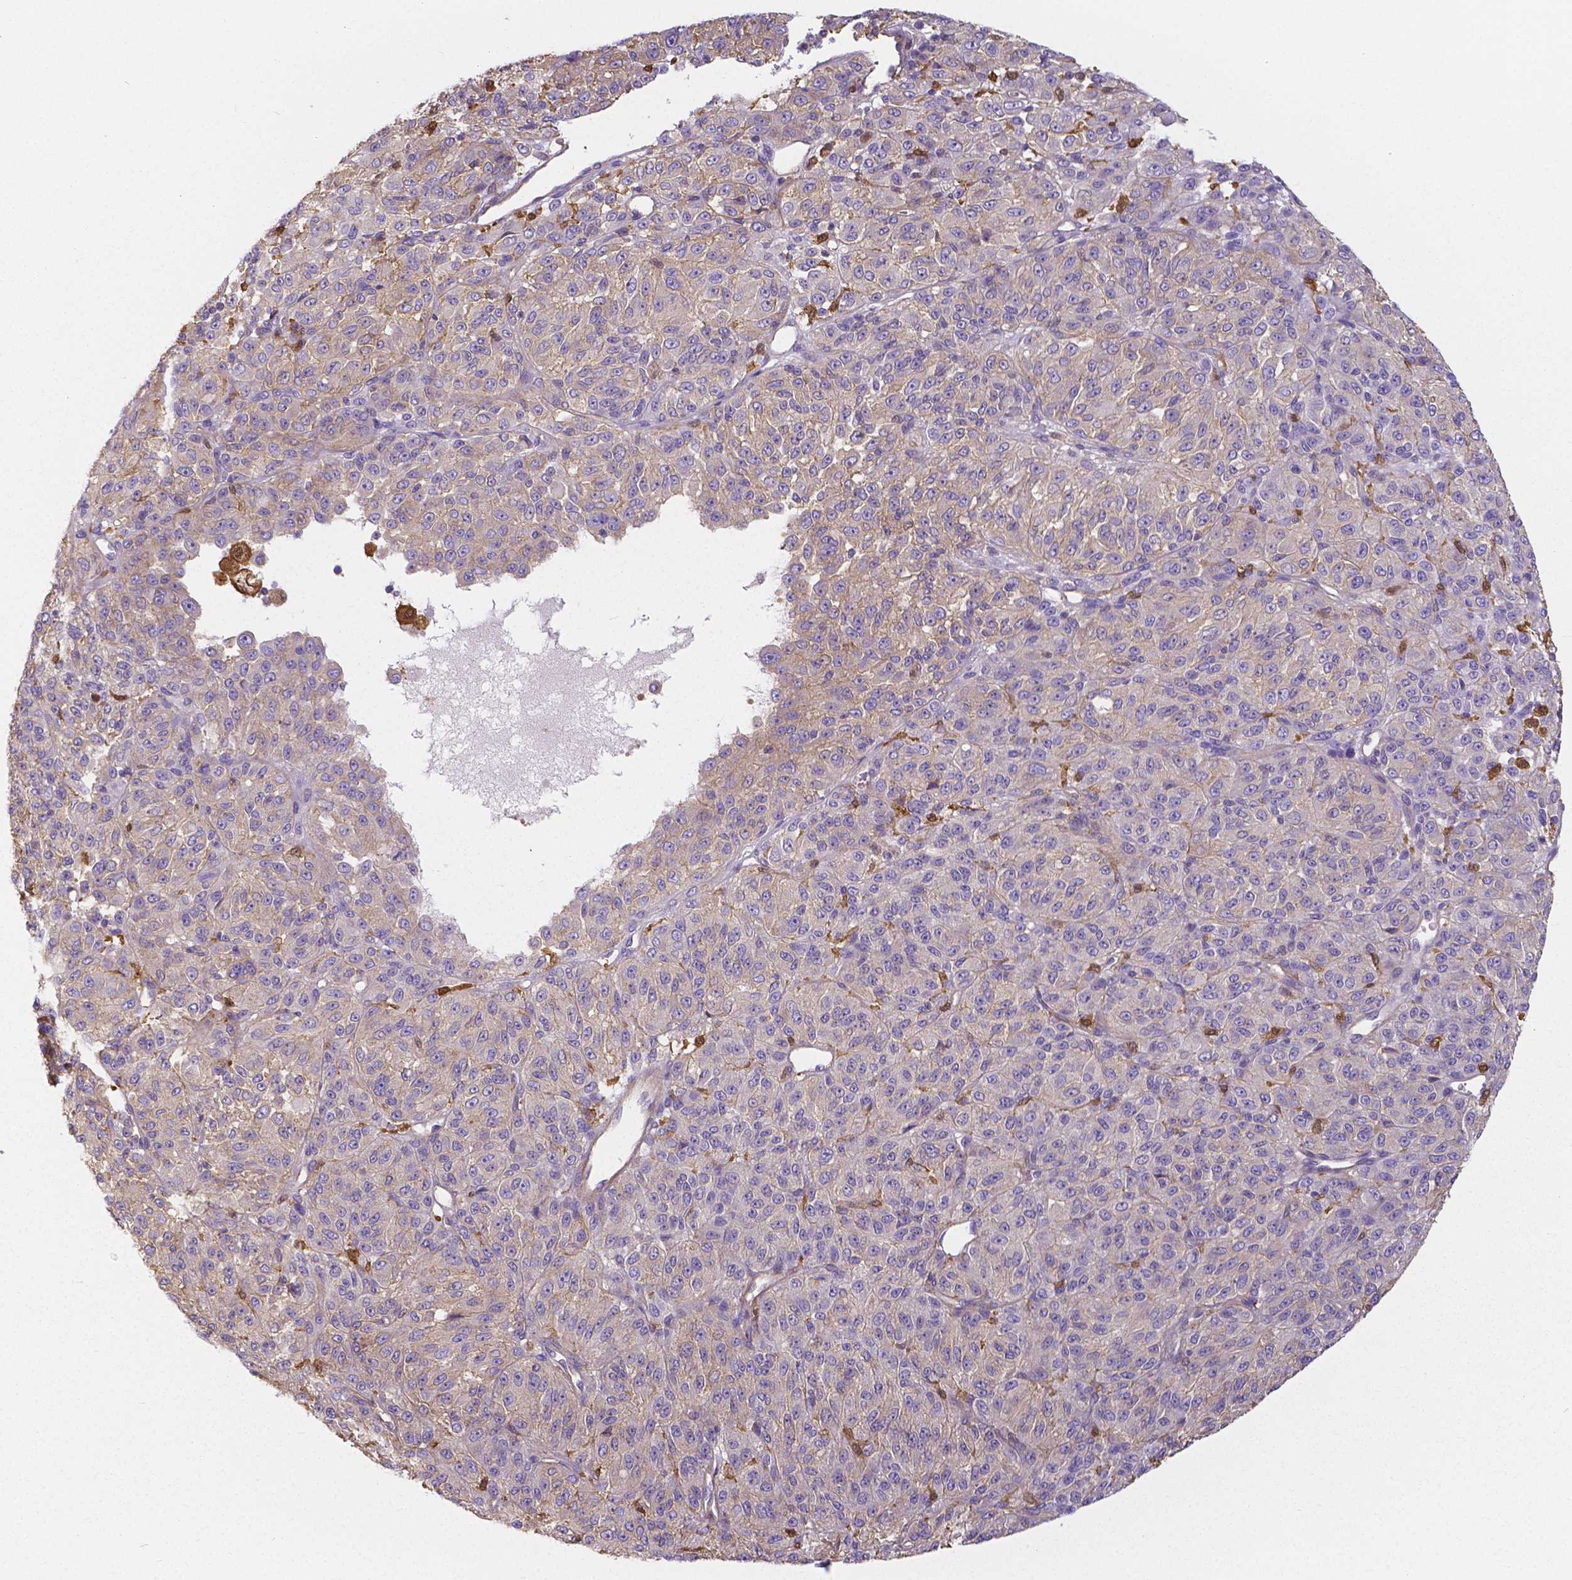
{"staining": {"intensity": "negative", "quantity": "none", "location": "none"}, "tissue": "melanoma", "cell_type": "Tumor cells", "image_type": "cancer", "snomed": [{"axis": "morphology", "description": "Malignant melanoma, Metastatic site"}, {"axis": "topography", "description": "Brain"}], "caption": "This micrograph is of malignant melanoma (metastatic site) stained with IHC to label a protein in brown with the nuclei are counter-stained blue. There is no staining in tumor cells. The staining is performed using DAB (3,3'-diaminobenzidine) brown chromogen with nuclei counter-stained in using hematoxylin.", "gene": "CRMP1", "patient": {"sex": "female", "age": 56}}